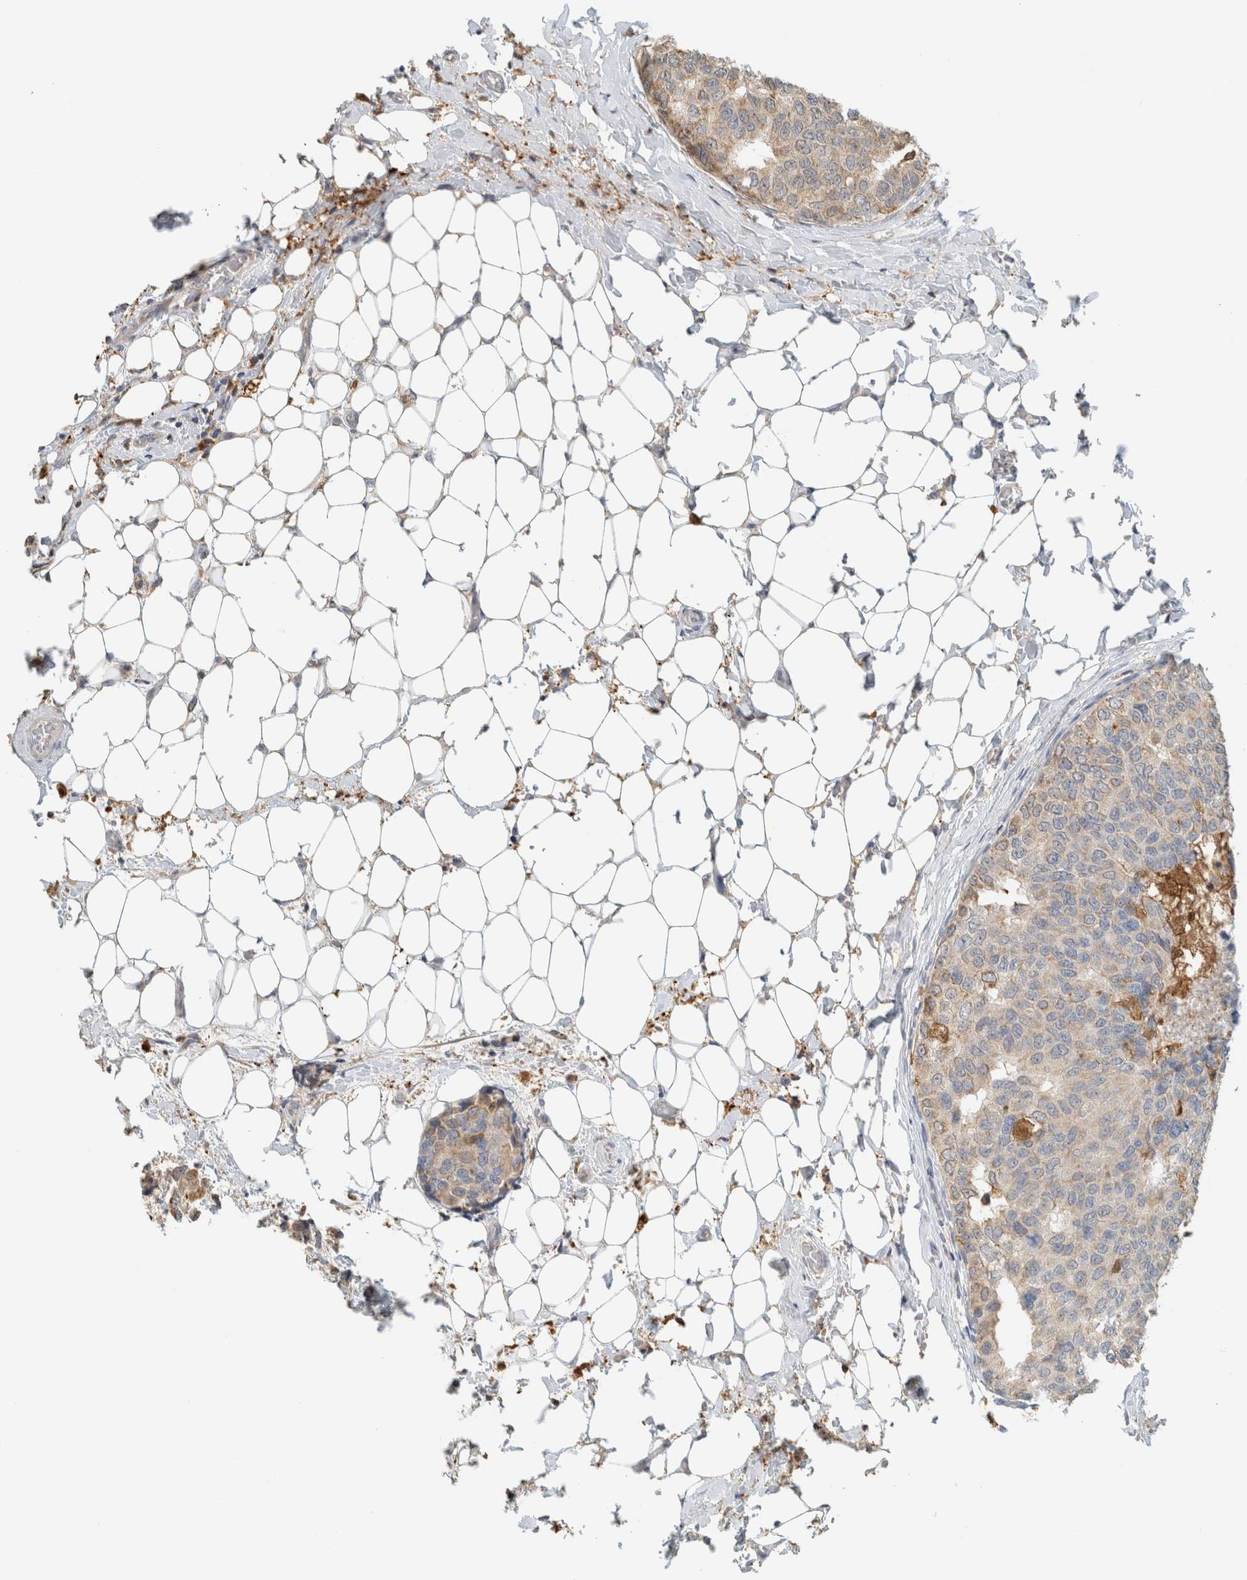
{"staining": {"intensity": "weak", "quantity": "25%-75%", "location": "cytoplasmic/membranous"}, "tissue": "breast cancer", "cell_type": "Tumor cells", "image_type": "cancer", "snomed": [{"axis": "morphology", "description": "Normal tissue, NOS"}, {"axis": "morphology", "description": "Duct carcinoma"}, {"axis": "topography", "description": "Breast"}], "caption": "Immunohistochemical staining of breast cancer (infiltrating ductal carcinoma) shows weak cytoplasmic/membranous protein expression in about 25%-75% of tumor cells.", "gene": "CAPG", "patient": {"sex": "female", "age": 43}}